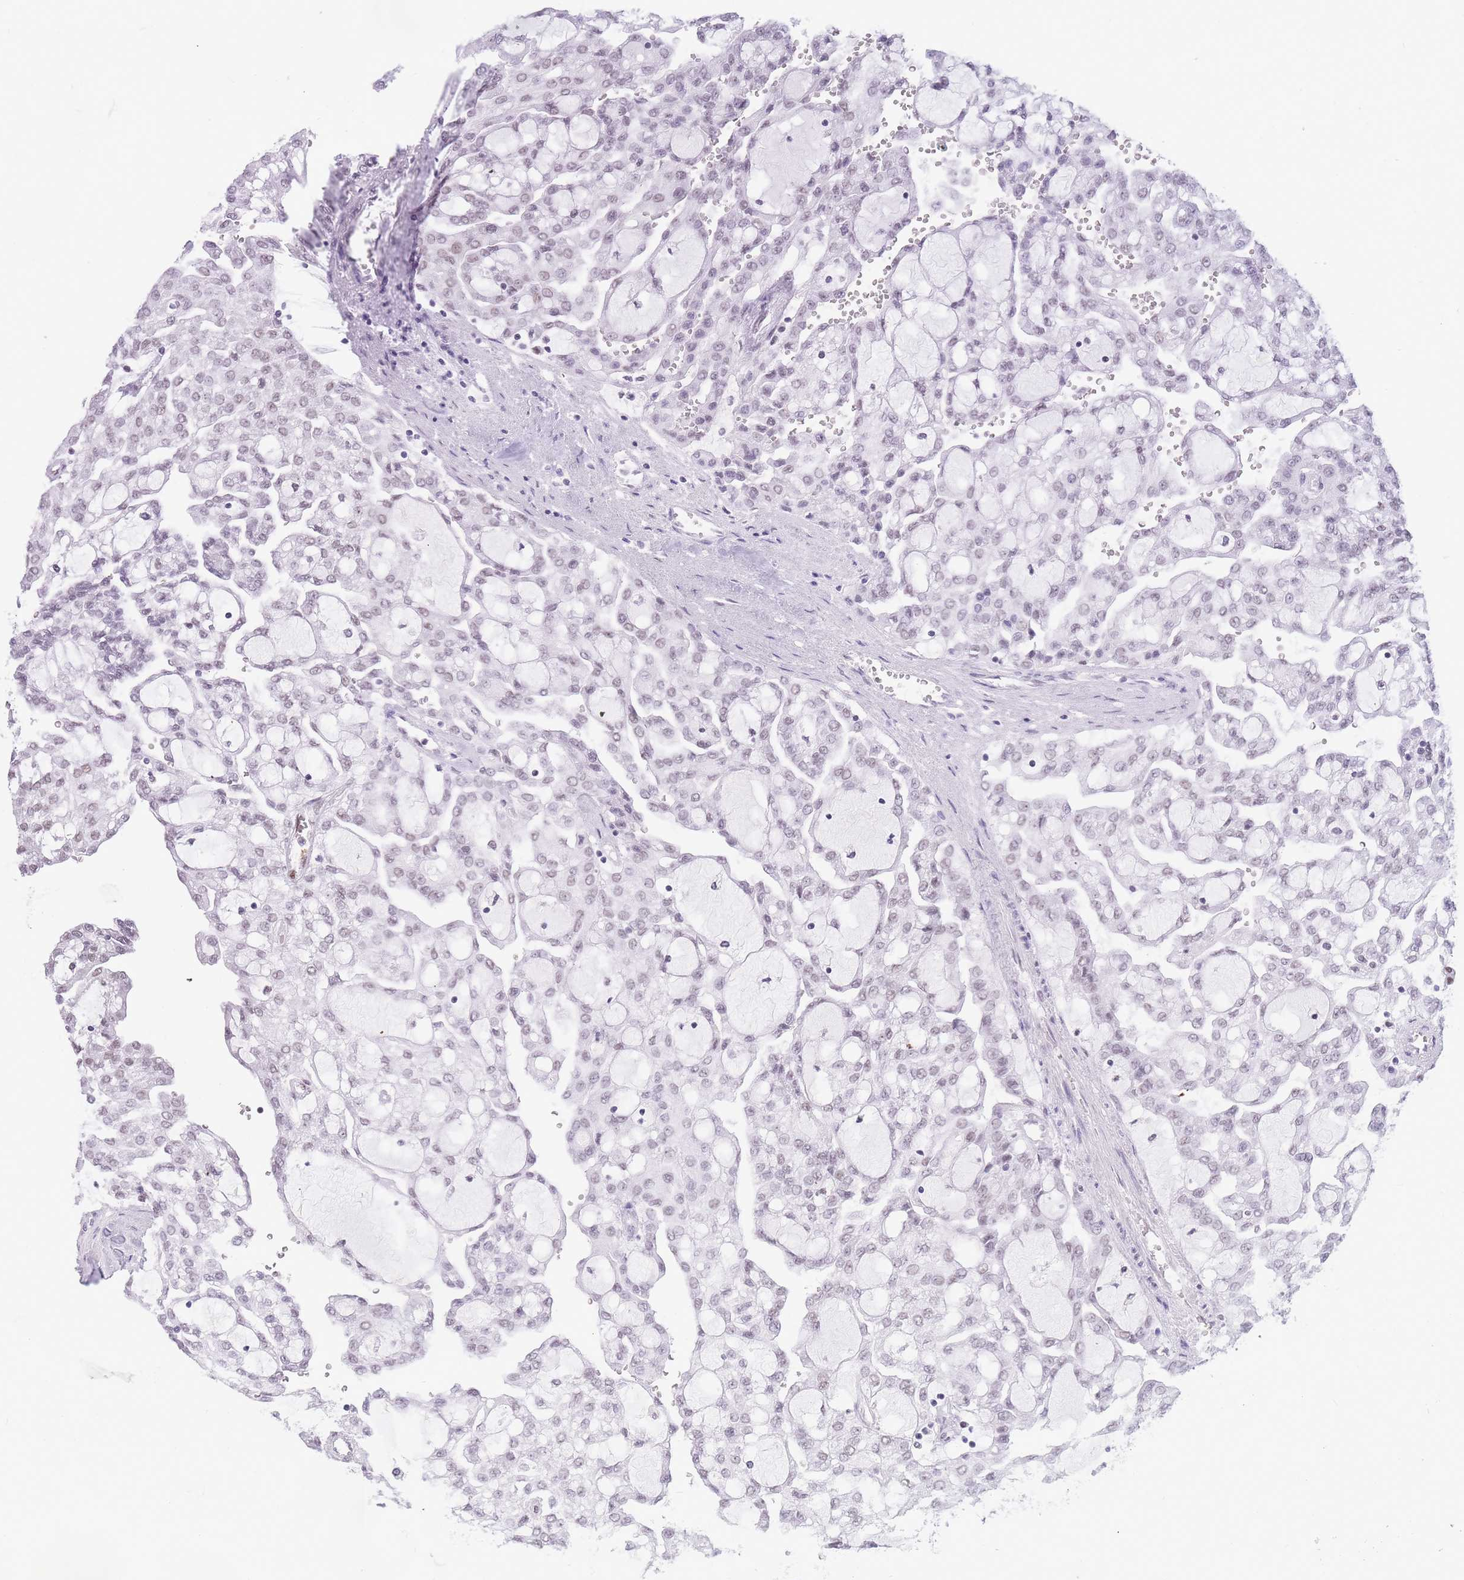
{"staining": {"intensity": "negative", "quantity": "none", "location": "none"}, "tissue": "renal cancer", "cell_type": "Tumor cells", "image_type": "cancer", "snomed": [{"axis": "morphology", "description": "Adenocarcinoma, NOS"}, {"axis": "topography", "description": "Kidney"}], "caption": "Immunohistochemical staining of human adenocarcinoma (renal) displays no significant positivity in tumor cells.", "gene": "HNRNPUL1", "patient": {"sex": "male", "age": 63}}